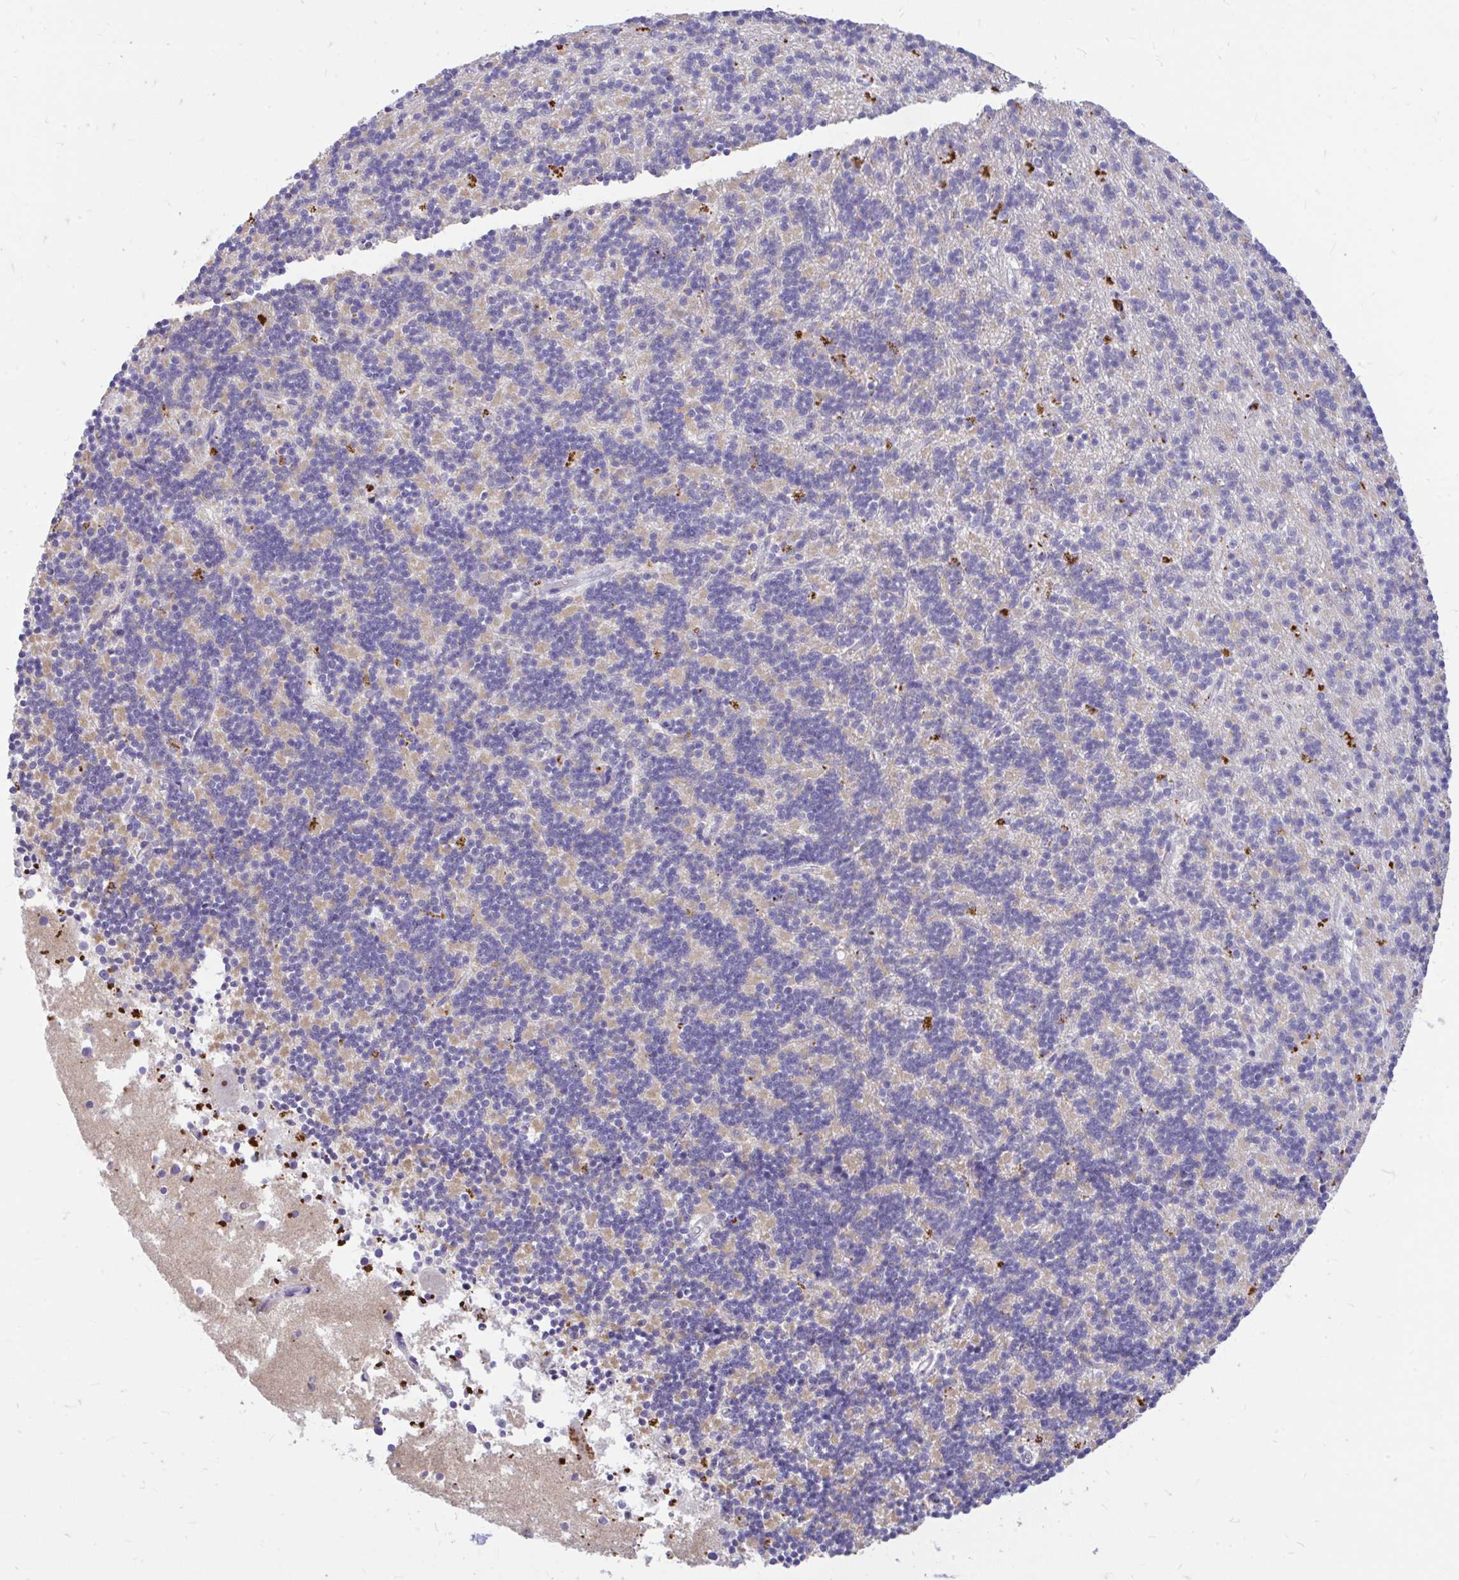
{"staining": {"intensity": "weak", "quantity": "25%-75%", "location": "cytoplasmic/membranous"}, "tissue": "cerebellum", "cell_type": "Cells in granular layer", "image_type": "normal", "snomed": [{"axis": "morphology", "description": "Normal tissue, NOS"}, {"axis": "topography", "description": "Cerebellum"}], "caption": "Protein staining of benign cerebellum shows weak cytoplasmic/membranous staining in approximately 25%-75% of cells in granular layer.", "gene": "MAP1LC3A", "patient": {"sex": "male", "age": 54}}